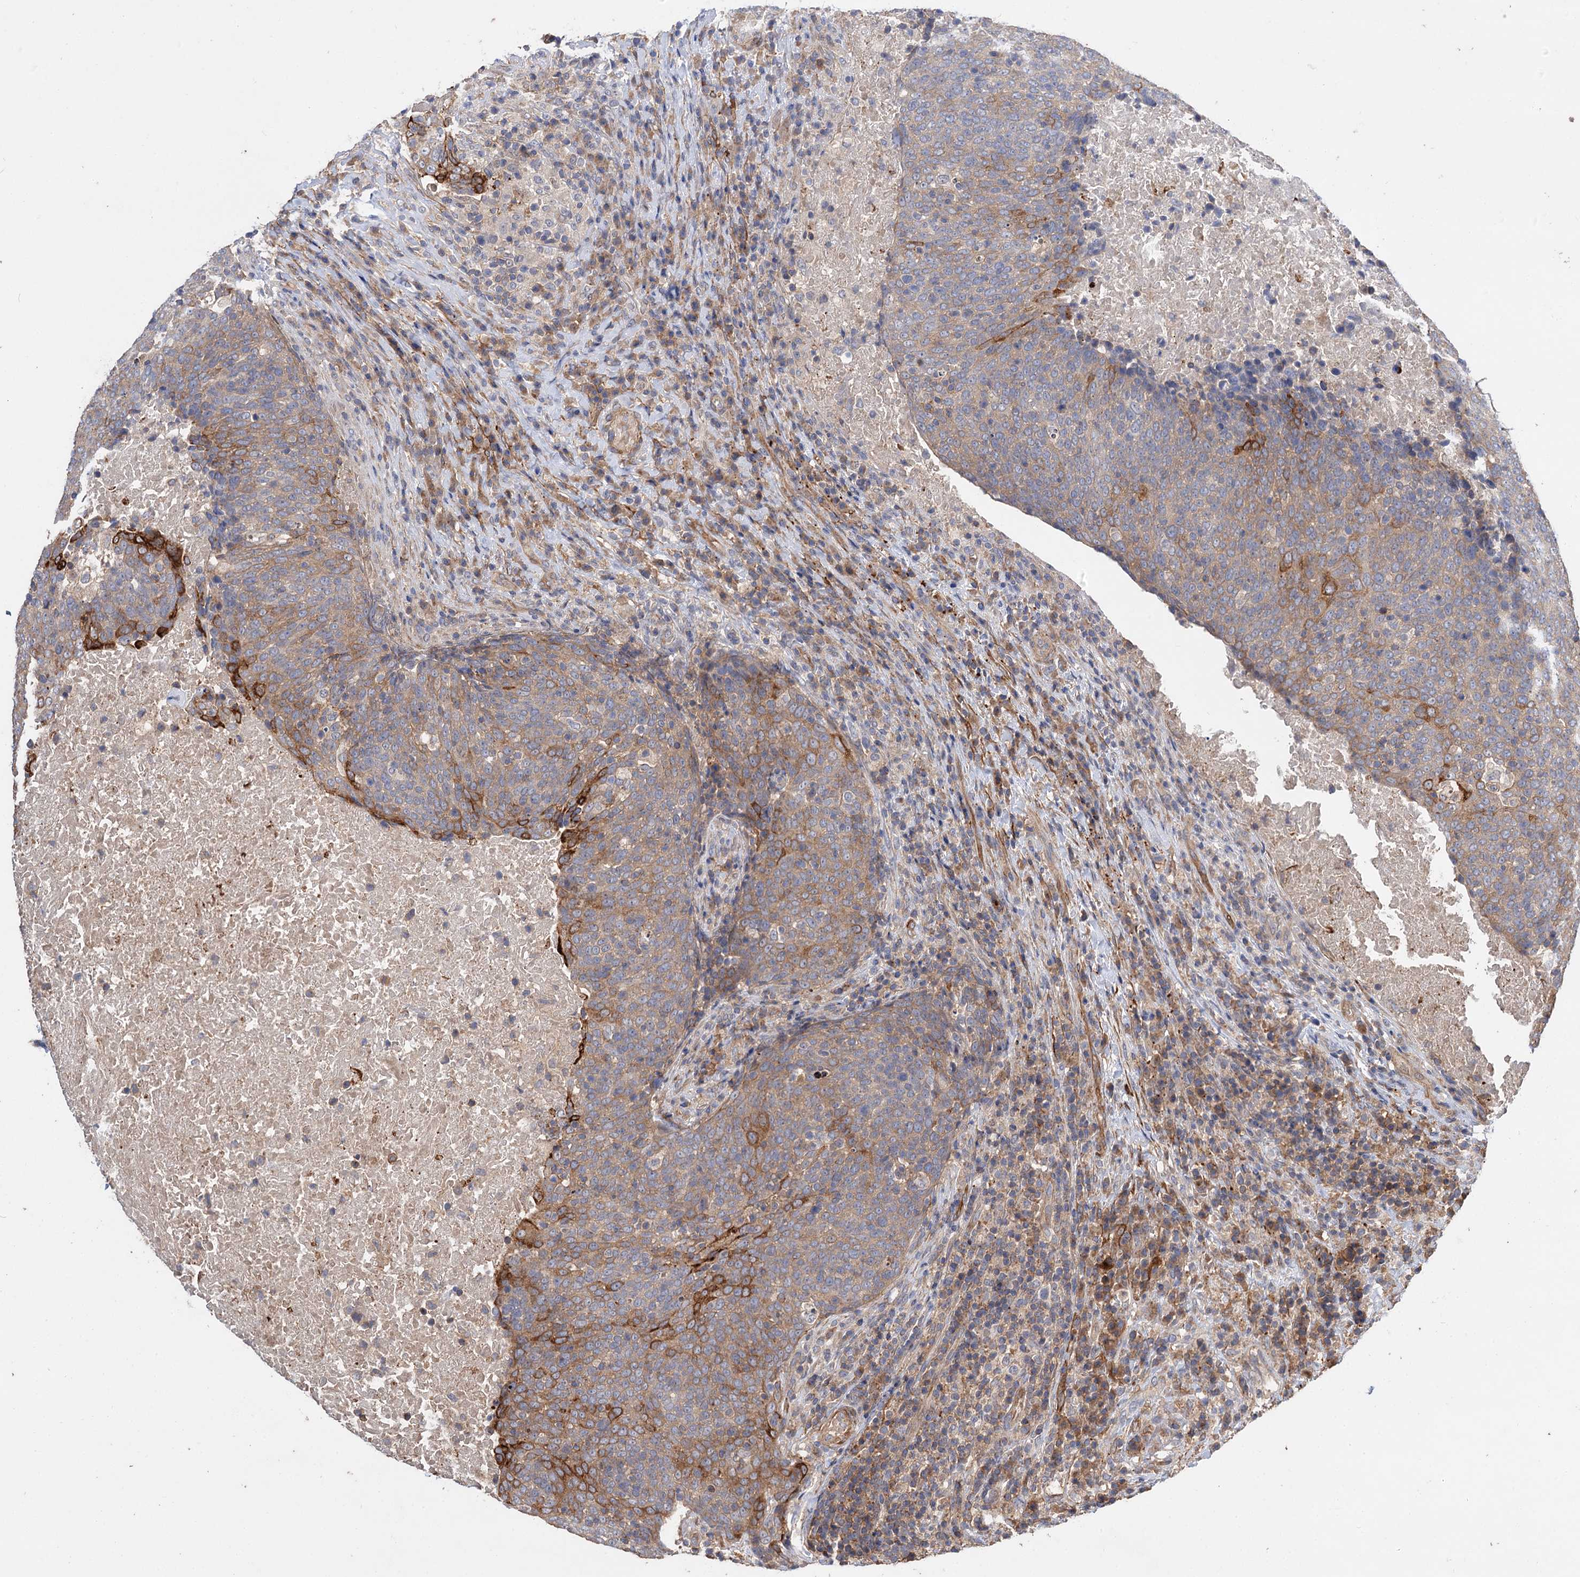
{"staining": {"intensity": "strong", "quantity": "<25%", "location": "cytoplasmic/membranous"}, "tissue": "head and neck cancer", "cell_type": "Tumor cells", "image_type": "cancer", "snomed": [{"axis": "morphology", "description": "Squamous cell carcinoma, NOS"}, {"axis": "morphology", "description": "Squamous cell carcinoma, metastatic, NOS"}, {"axis": "topography", "description": "Lymph node"}, {"axis": "topography", "description": "Head-Neck"}], "caption": "There is medium levels of strong cytoplasmic/membranous staining in tumor cells of squamous cell carcinoma (head and neck), as demonstrated by immunohistochemical staining (brown color).", "gene": "FBXW8", "patient": {"sex": "male", "age": 62}}